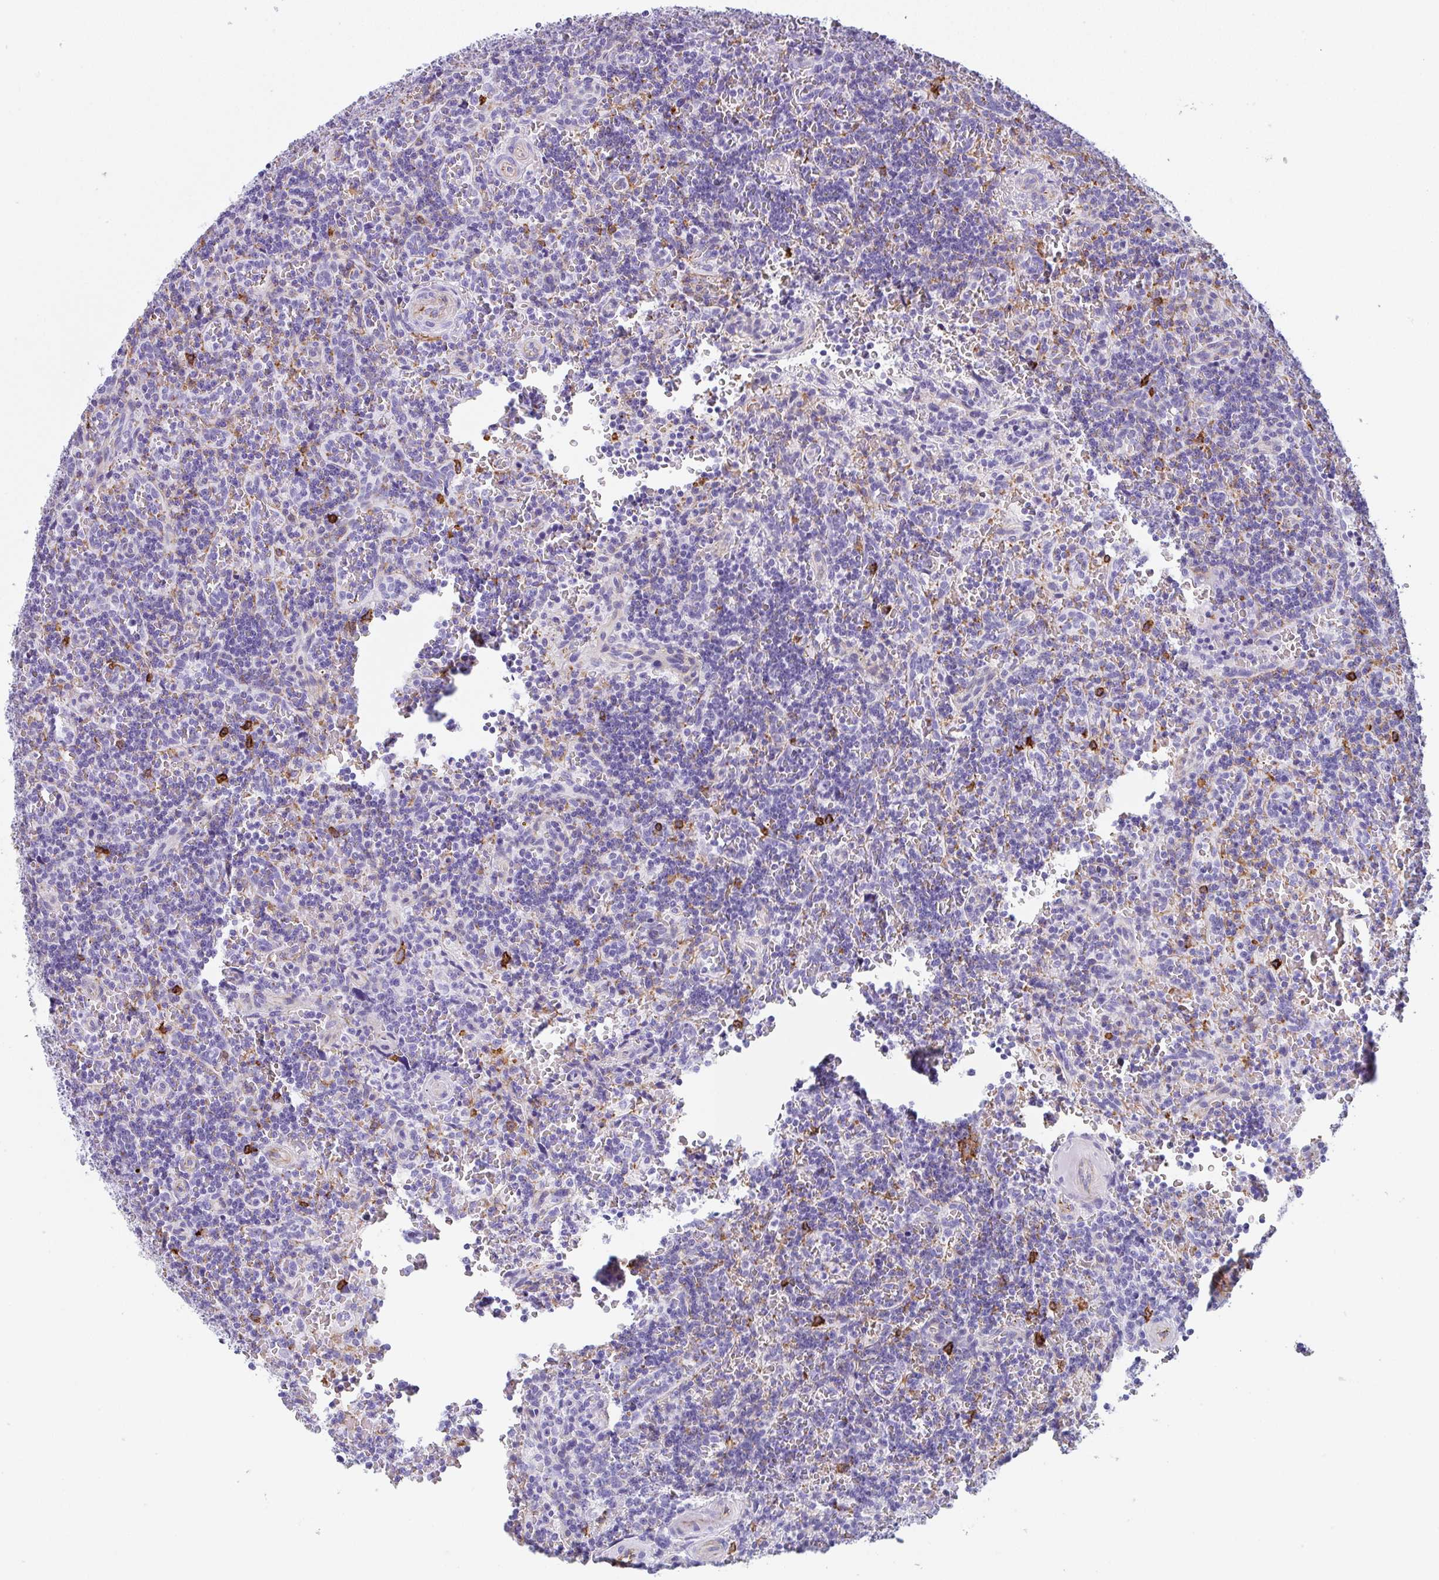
{"staining": {"intensity": "negative", "quantity": "none", "location": "none"}, "tissue": "lymphoma", "cell_type": "Tumor cells", "image_type": "cancer", "snomed": [{"axis": "morphology", "description": "Malignant lymphoma, non-Hodgkin's type, Low grade"}, {"axis": "topography", "description": "Spleen"}], "caption": "An immunohistochemistry micrograph of malignant lymphoma, non-Hodgkin's type (low-grade) is shown. There is no staining in tumor cells of malignant lymphoma, non-Hodgkin's type (low-grade).", "gene": "DBN1", "patient": {"sex": "male", "age": 73}}